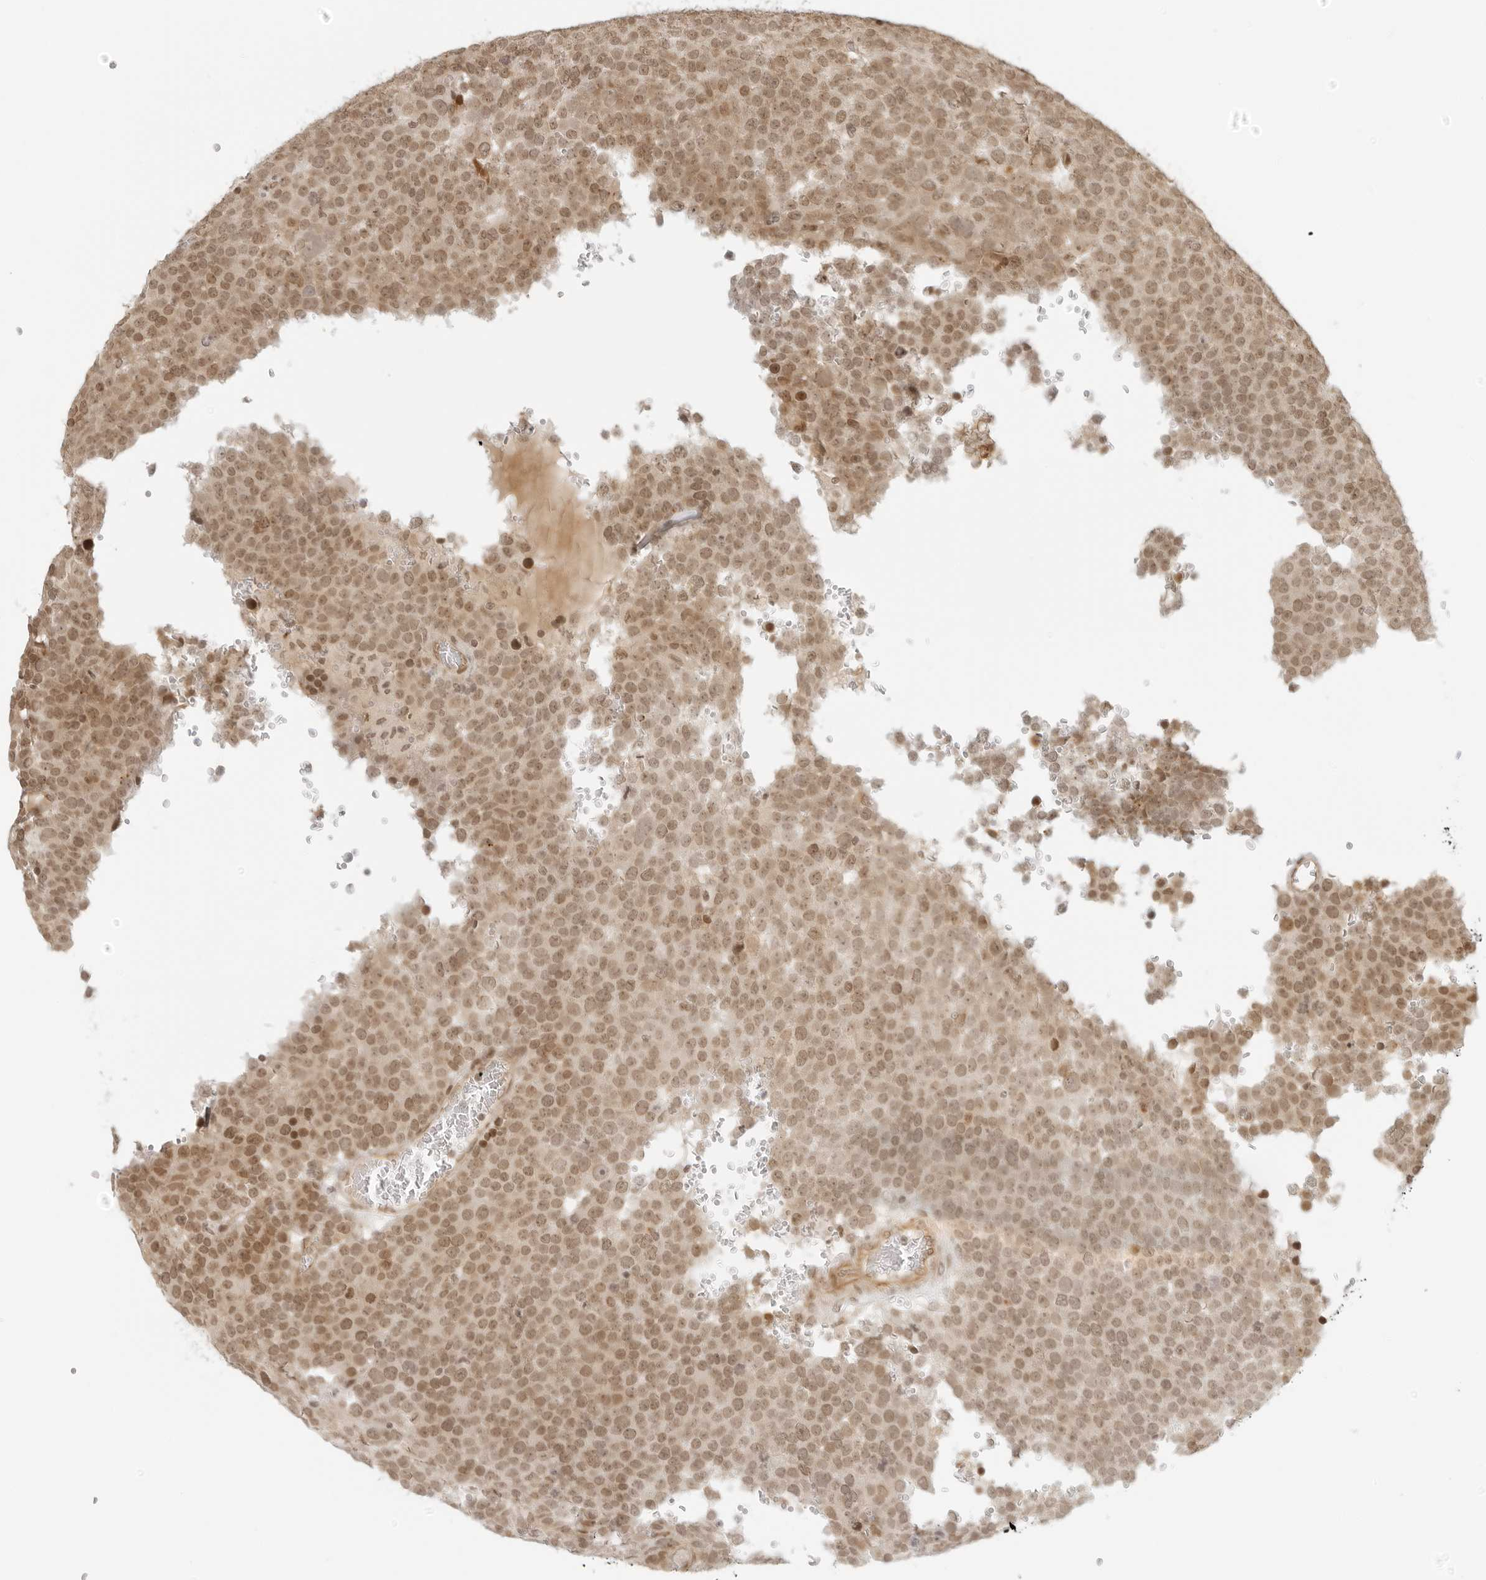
{"staining": {"intensity": "moderate", "quantity": ">75%", "location": "cytoplasmic/membranous,nuclear"}, "tissue": "testis cancer", "cell_type": "Tumor cells", "image_type": "cancer", "snomed": [{"axis": "morphology", "description": "Seminoma, NOS"}, {"axis": "topography", "description": "Testis"}], "caption": "Protein staining of testis seminoma tissue reveals moderate cytoplasmic/membranous and nuclear expression in about >75% of tumor cells.", "gene": "ZNF407", "patient": {"sex": "male", "age": 71}}